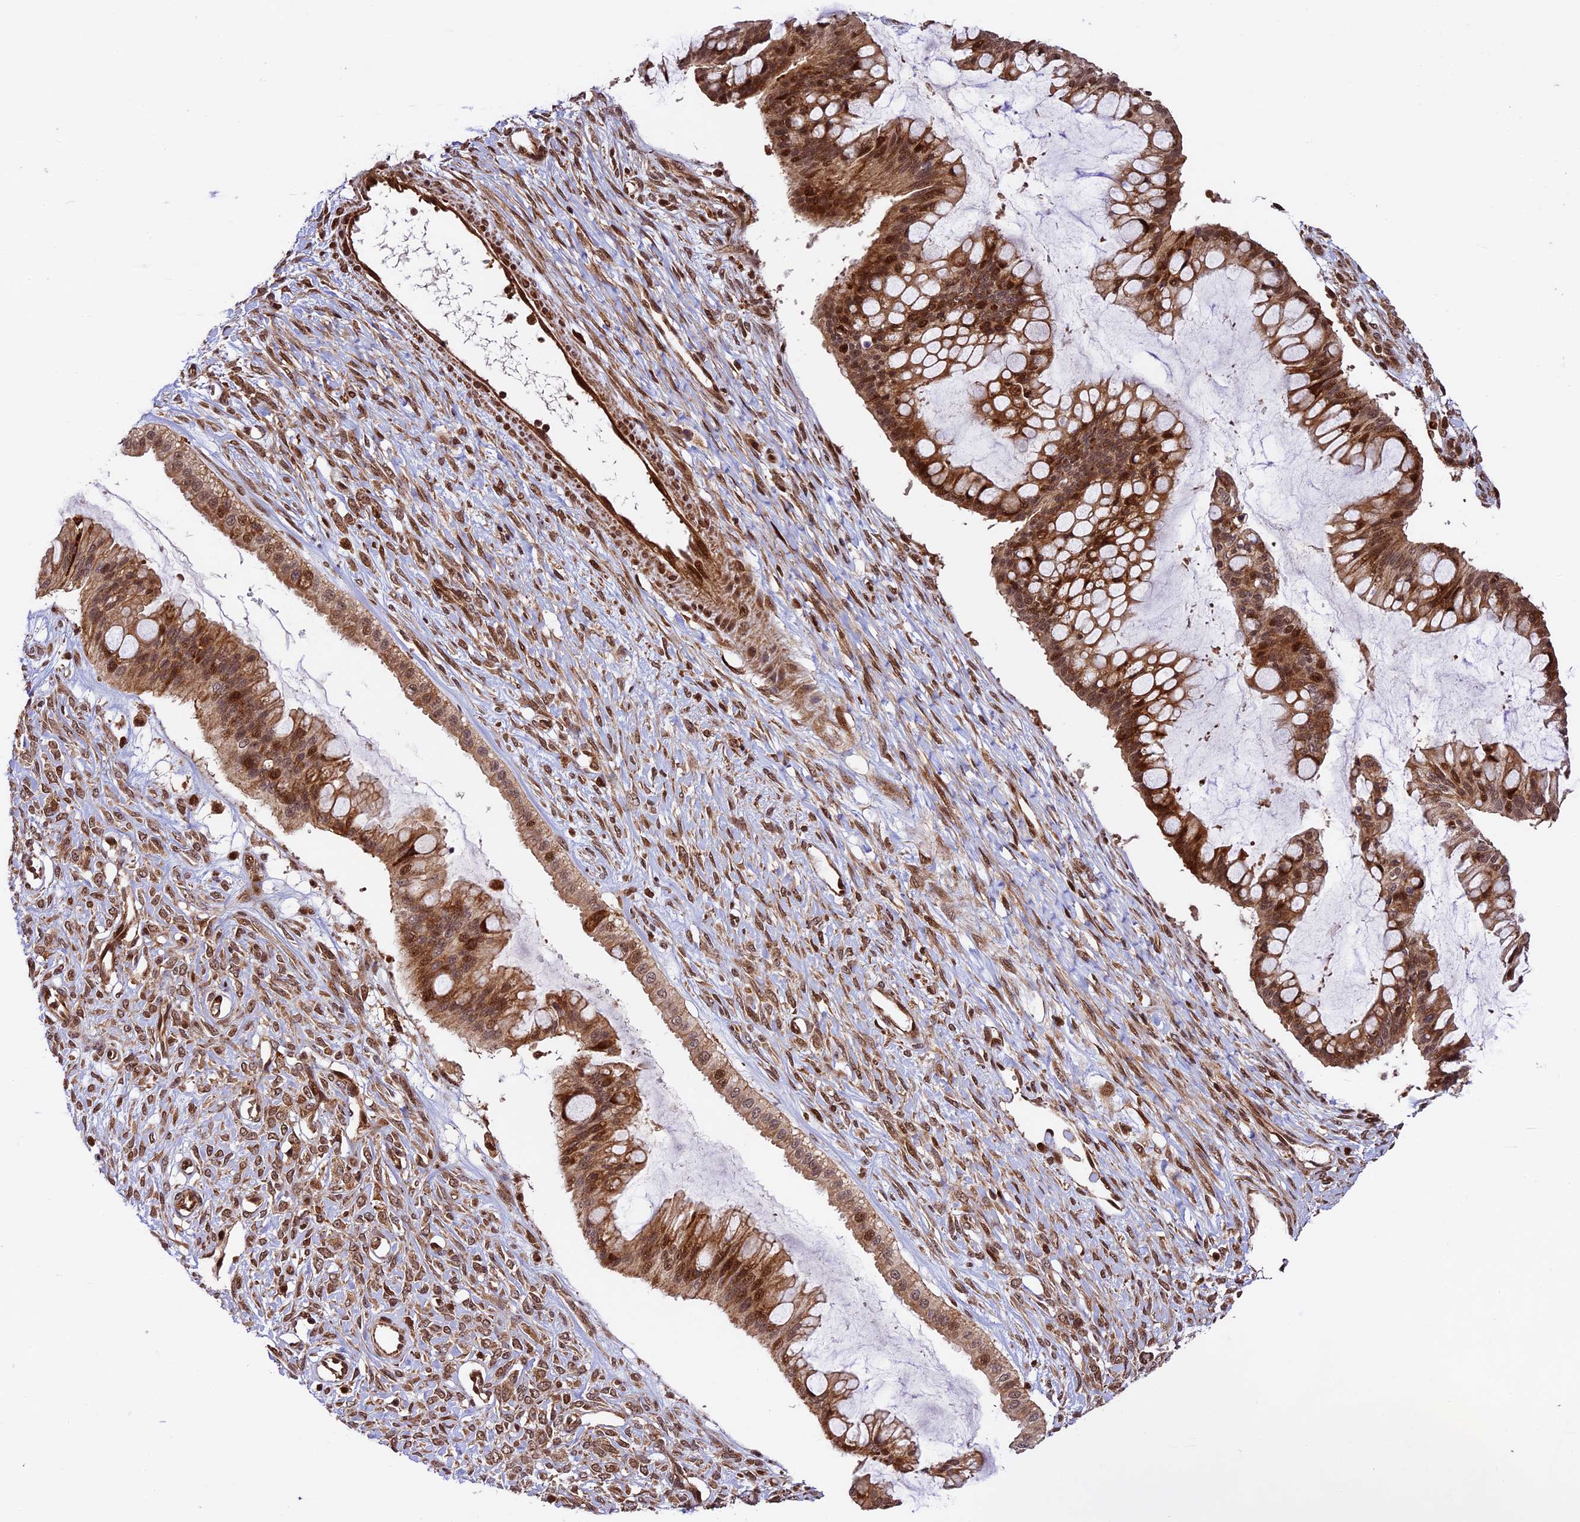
{"staining": {"intensity": "moderate", "quantity": ">75%", "location": "cytoplasmic/membranous,nuclear"}, "tissue": "ovarian cancer", "cell_type": "Tumor cells", "image_type": "cancer", "snomed": [{"axis": "morphology", "description": "Cystadenocarcinoma, mucinous, NOS"}, {"axis": "topography", "description": "Ovary"}], "caption": "Brown immunohistochemical staining in ovarian cancer reveals moderate cytoplasmic/membranous and nuclear expression in about >75% of tumor cells.", "gene": "DHX38", "patient": {"sex": "female", "age": 73}}